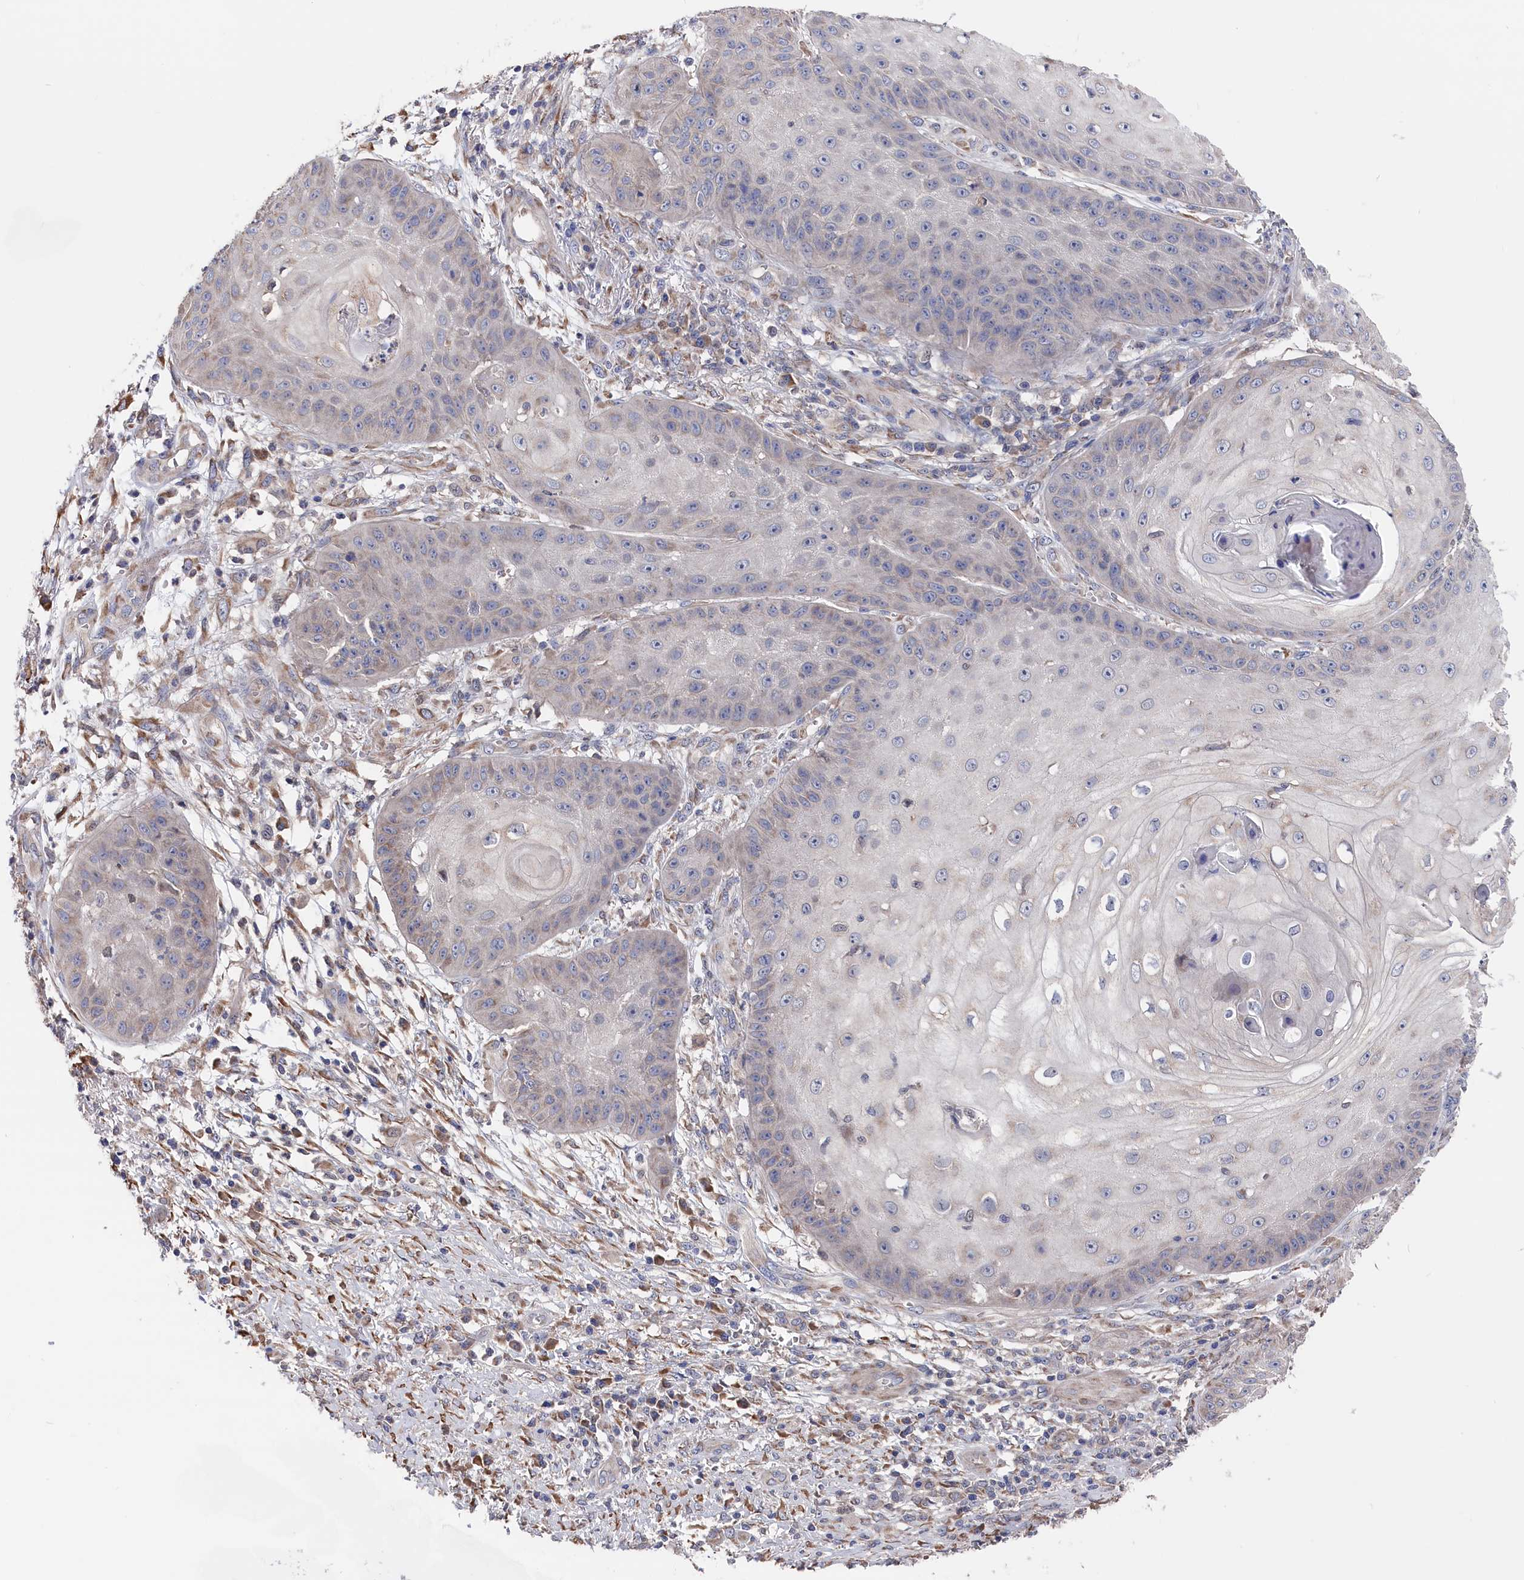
{"staining": {"intensity": "weak", "quantity": "<25%", "location": "cytoplasmic/membranous"}, "tissue": "skin cancer", "cell_type": "Tumor cells", "image_type": "cancer", "snomed": [{"axis": "morphology", "description": "Squamous cell carcinoma, NOS"}, {"axis": "topography", "description": "Skin"}], "caption": "High magnification brightfield microscopy of squamous cell carcinoma (skin) stained with DAB (3,3'-diaminobenzidine) (brown) and counterstained with hematoxylin (blue): tumor cells show no significant staining. Nuclei are stained in blue.", "gene": "CYB5D2", "patient": {"sex": "male", "age": 70}}